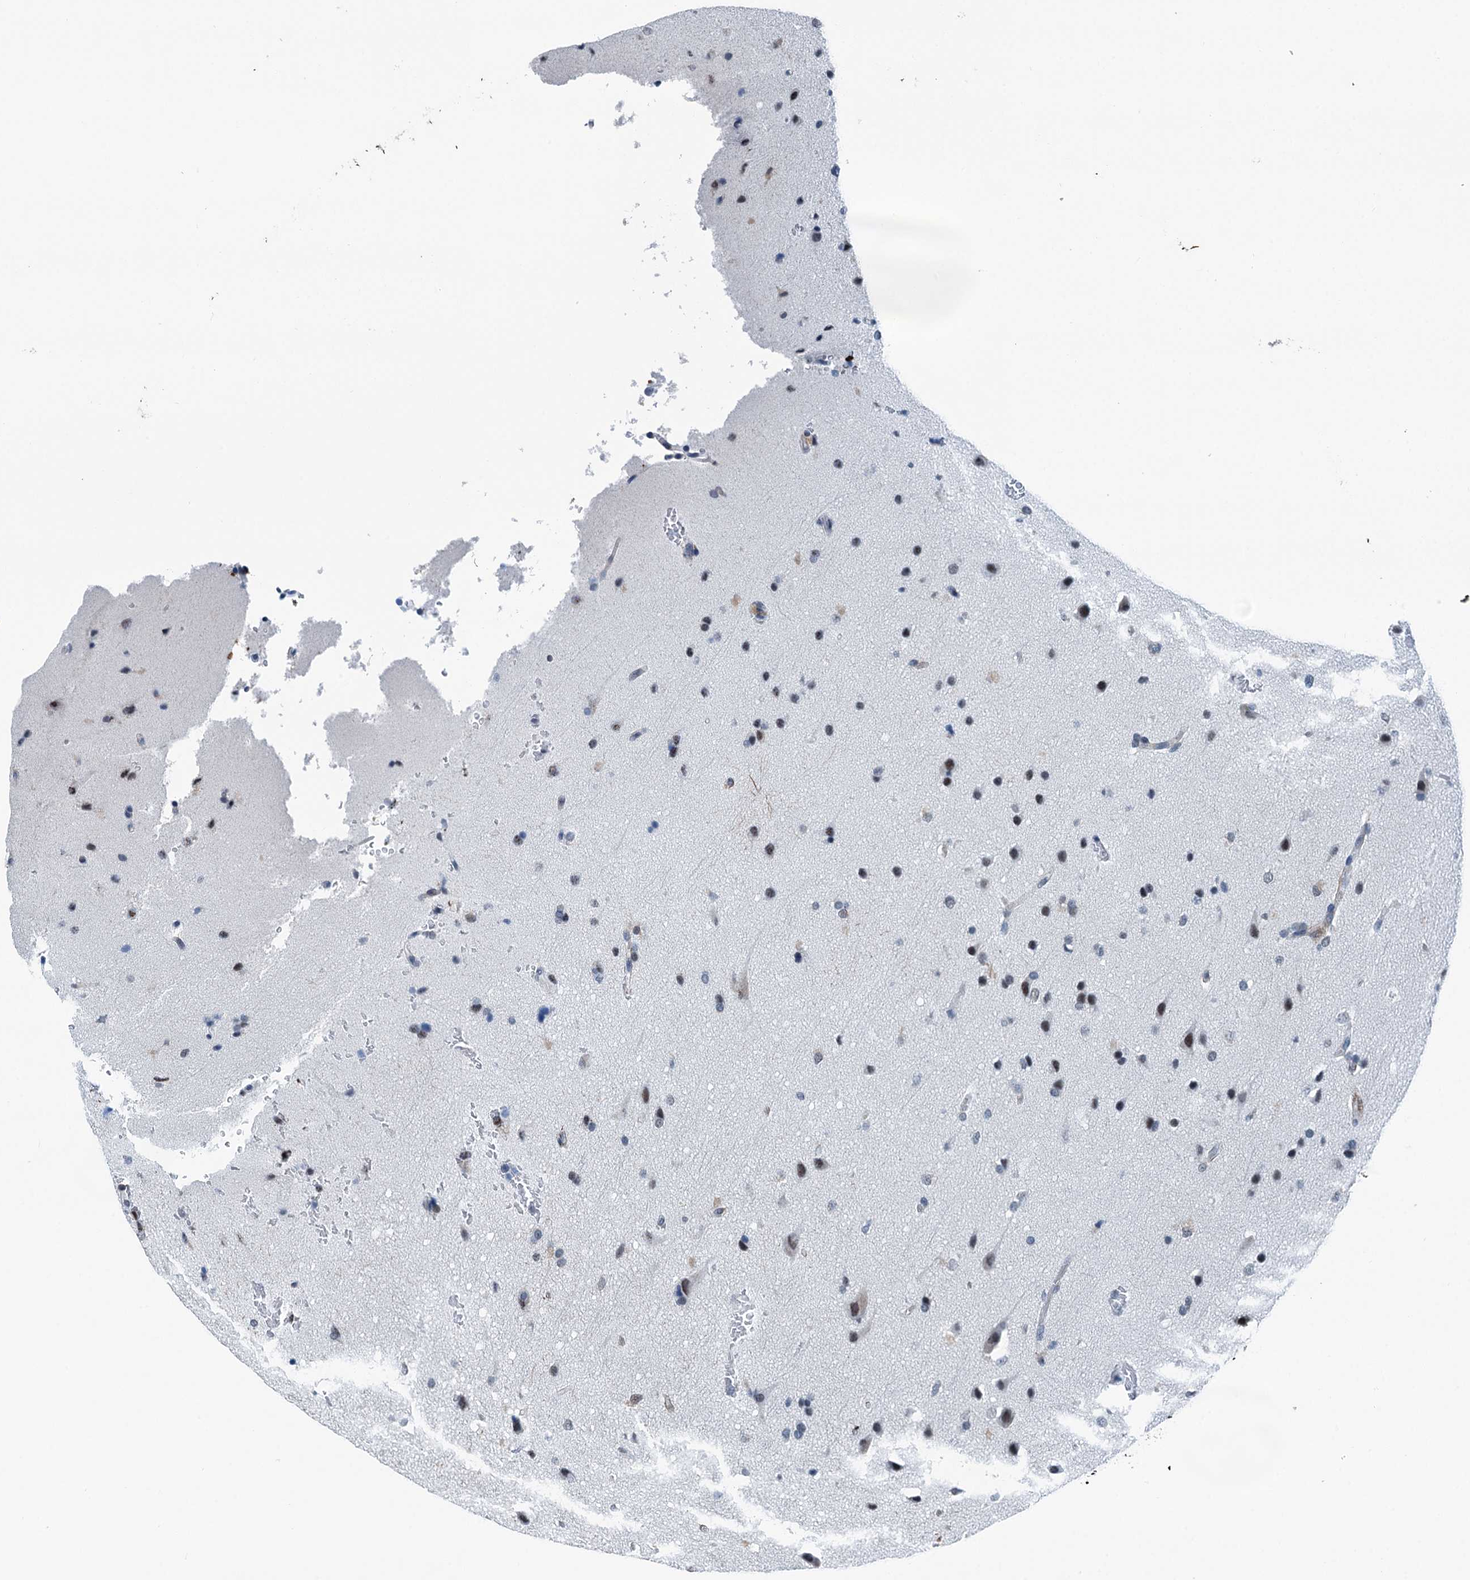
{"staining": {"intensity": "negative", "quantity": "none", "location": "none"}, "tissue": "glioma", "cell_type": "Tumor cells", "image_type": "cancer", "snomed": [{"axis": "morphology", "description": "Glioma, malignant, Low grade"}, {"axis": "topography", "description": "Brain"}], "caption": "The micrograph shows no staining of tumor cells in glioma.", "gene": "TRPT1", "patient": {"sex": "female", "age": 37}}